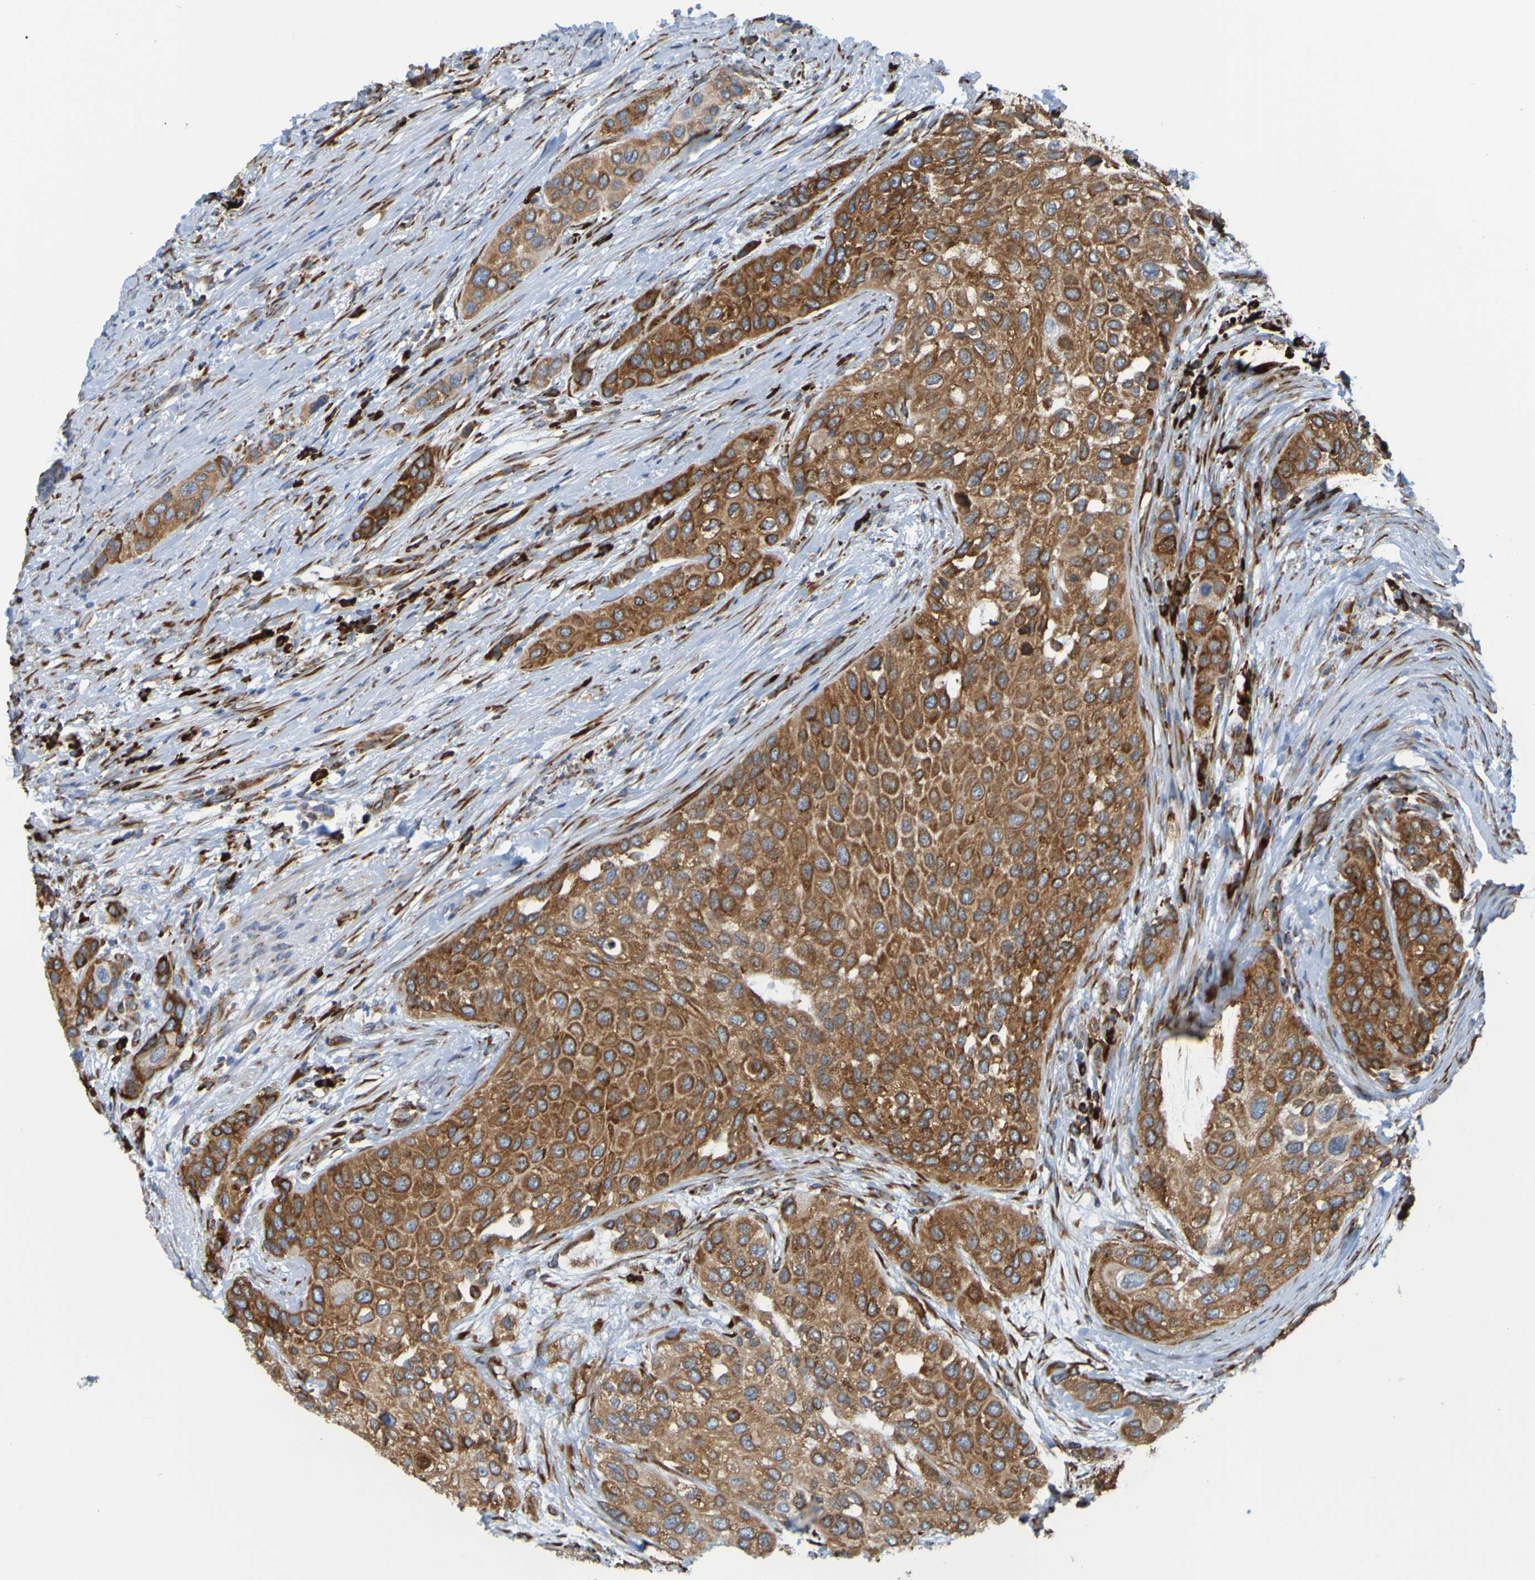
{"staining": {"intensity": "moderate", "quantity": ">75%", "location": "cytoplasmic/membranous"}, "tissue": "urothelial cancer", "cell_type": "Tumor cells", "image_type": "cancer", "snomed": [{"axis": "morphology", "description": "Urothelial carcinoma, High grade"}, {"axis": "topography", "description": "Urinary bladder"}], "caption": "Approximately >75% of tumor cells in human urothelial cancer show moderate cytoplasmic/membranous protein staining as visualized by brown immunohistochemical staining.", "gene": "SSR1", "patient": {"sex": "female", "age": 56}}